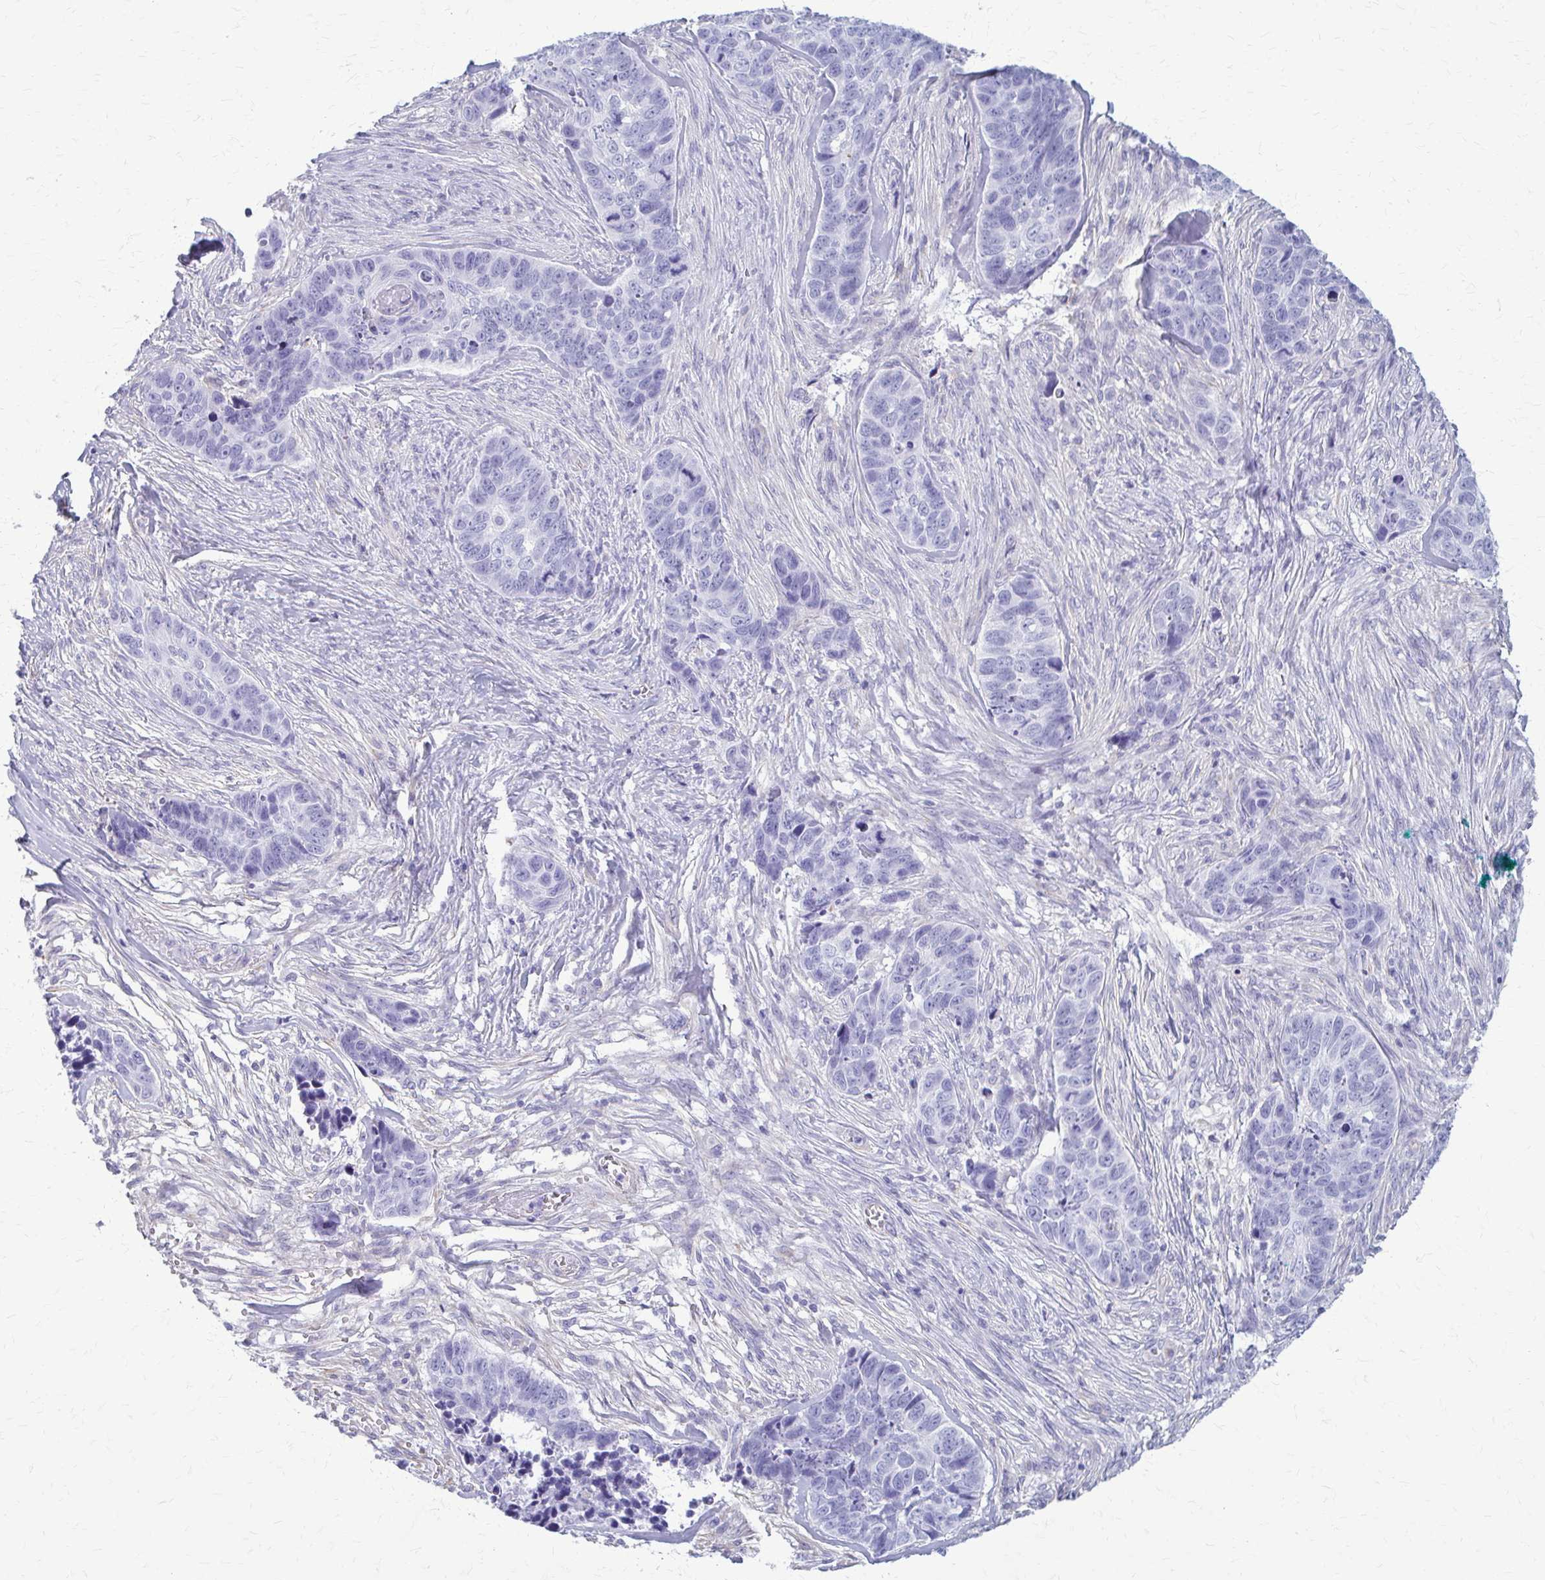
{"staining": {"intensity": "negative", "quantity": "none", "location": "none"}, "tissue": "skin cancer", "cell_type": "Tumor cells", "image_type": "cancer", "snomed": [{"axis": "morphology", "description": "Basal cell carcinoma"}, {"axis": "topography", "description": "Skin"}], "caption": "This is an immunohistochemistry (IHC) photomicrograph of basal cell carcinoma (skin). There is no positivity in tumor cells.", "gene": "GFAP", "patient": {"sex": "female", "age": 82}}